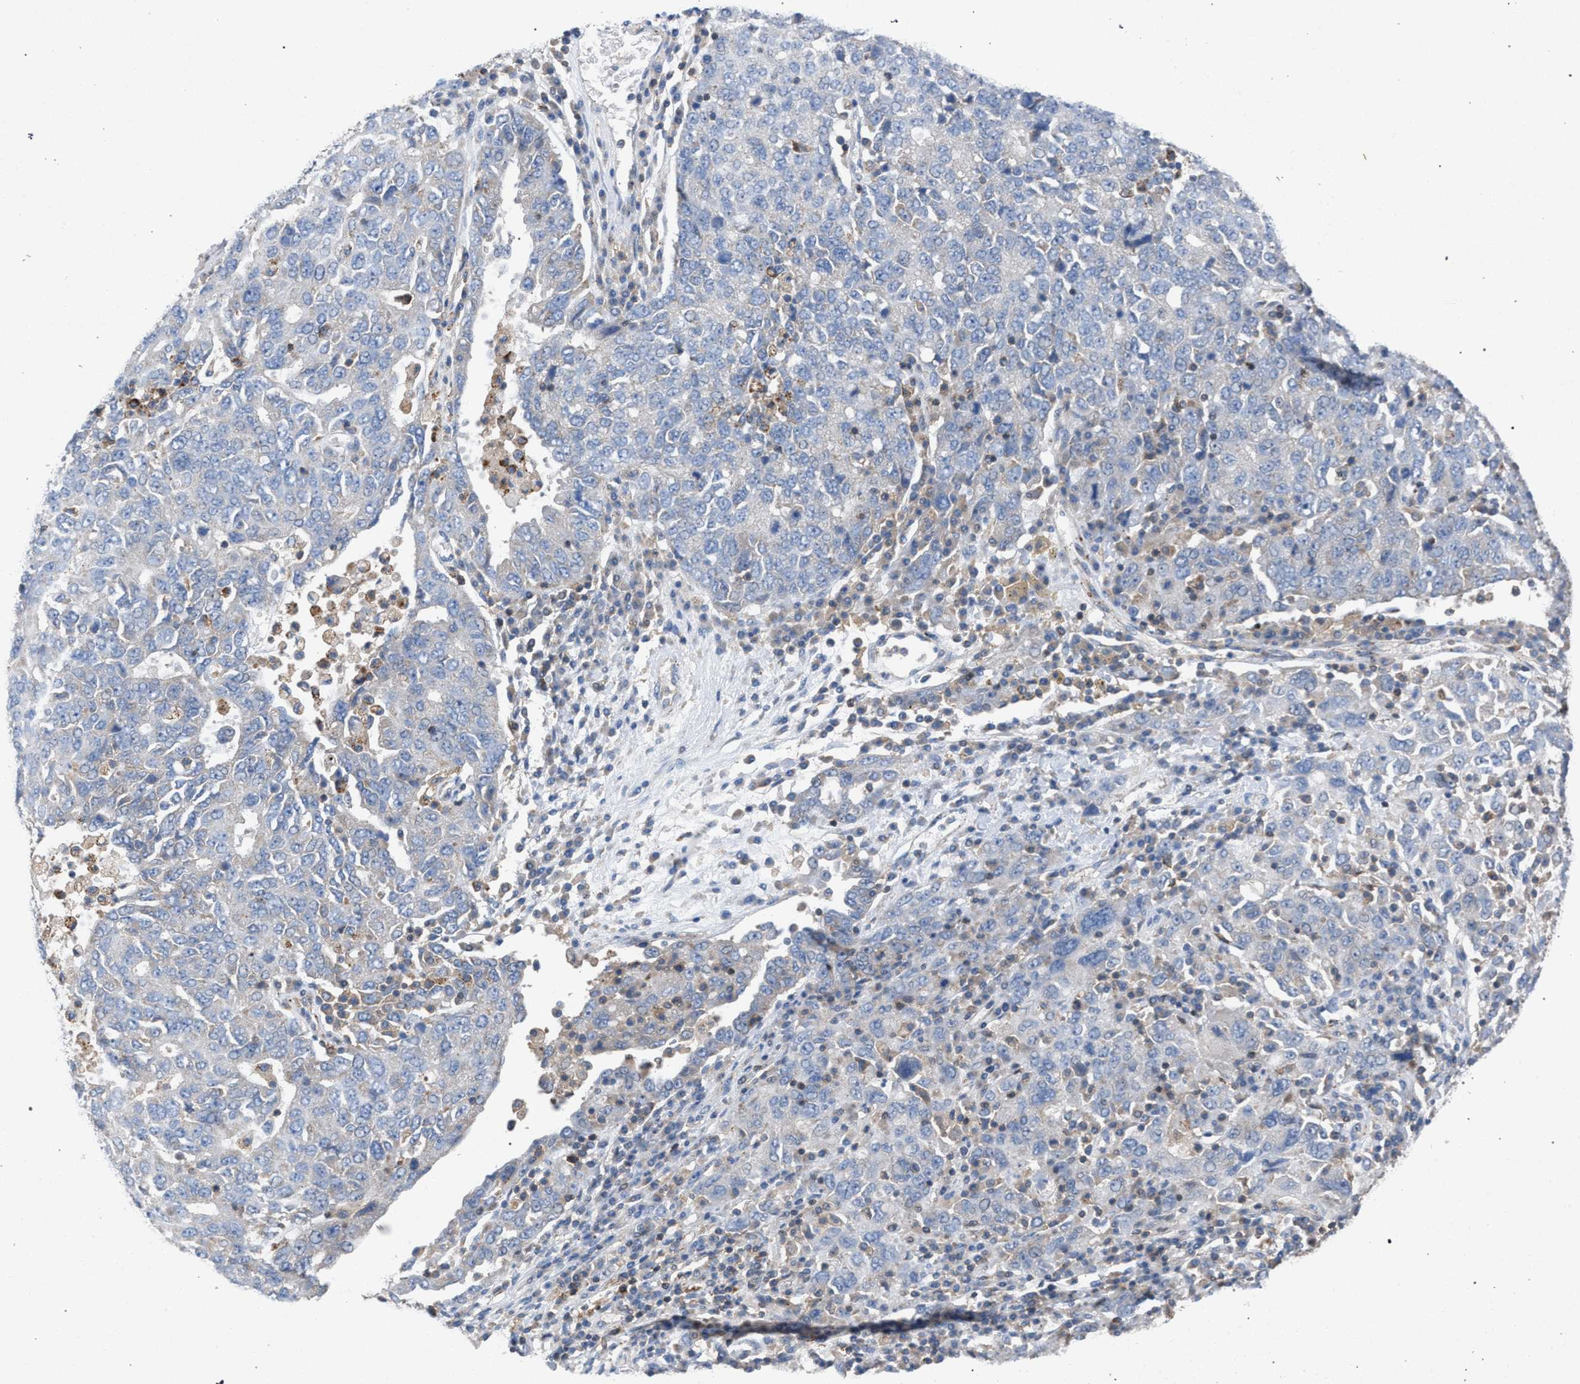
{"staining": {"intensity": "negative", "quantity": "none", "location": "none"}, "tissue": "ovarian cancer", "cell_type": "Tumor cells", "image_type": "cancer", "snomed": [{"axis": "morphology", "description": "Carcinoma, endometroid"}, {"axis": "topography", "description": "Ovary"}], "caption": "Immunohistochemistry of human ovarian cancer reveals no staining in tumor cells.", "gene": "VPS13A", "patient": {"sex": "female", "age": 62}}